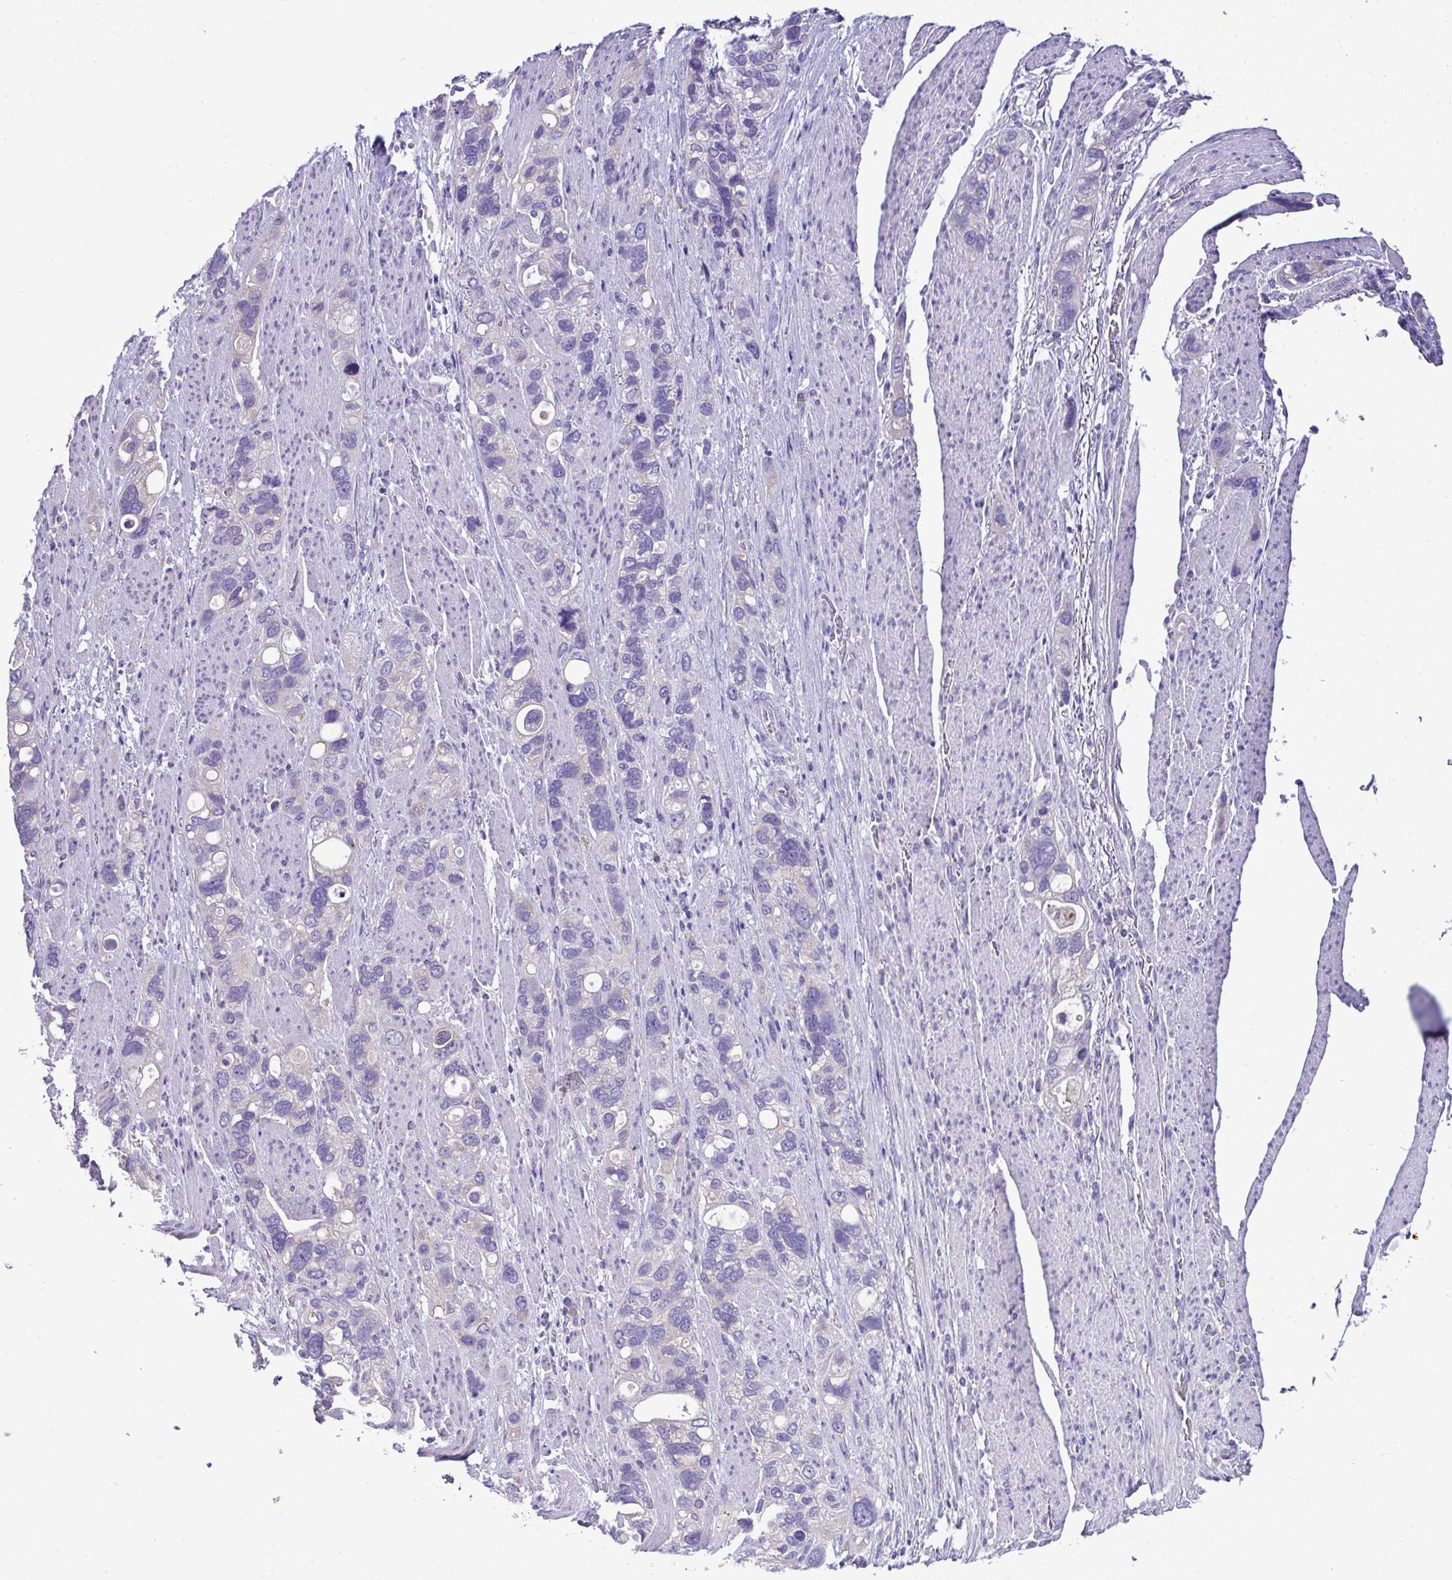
{"staining": {"intensity": "negative", "quantity": "none", "location": "none"}, "tissue": "stomach cancer", "cell_type": "Tumor cells", "image_type": "cancer", "snomed": [{"axis": "morphology", "description": "Adenocarcinoma, NOS"}, {"axis": "topography", "description": "Stomach, upper"}], "caption": "The IHC histopathology image has no significant expression in tumor cells of stomach adenocarcinoma tissue.", "gene": "ST8SIA2", "patient": {"sex": "female", "age": 81}}